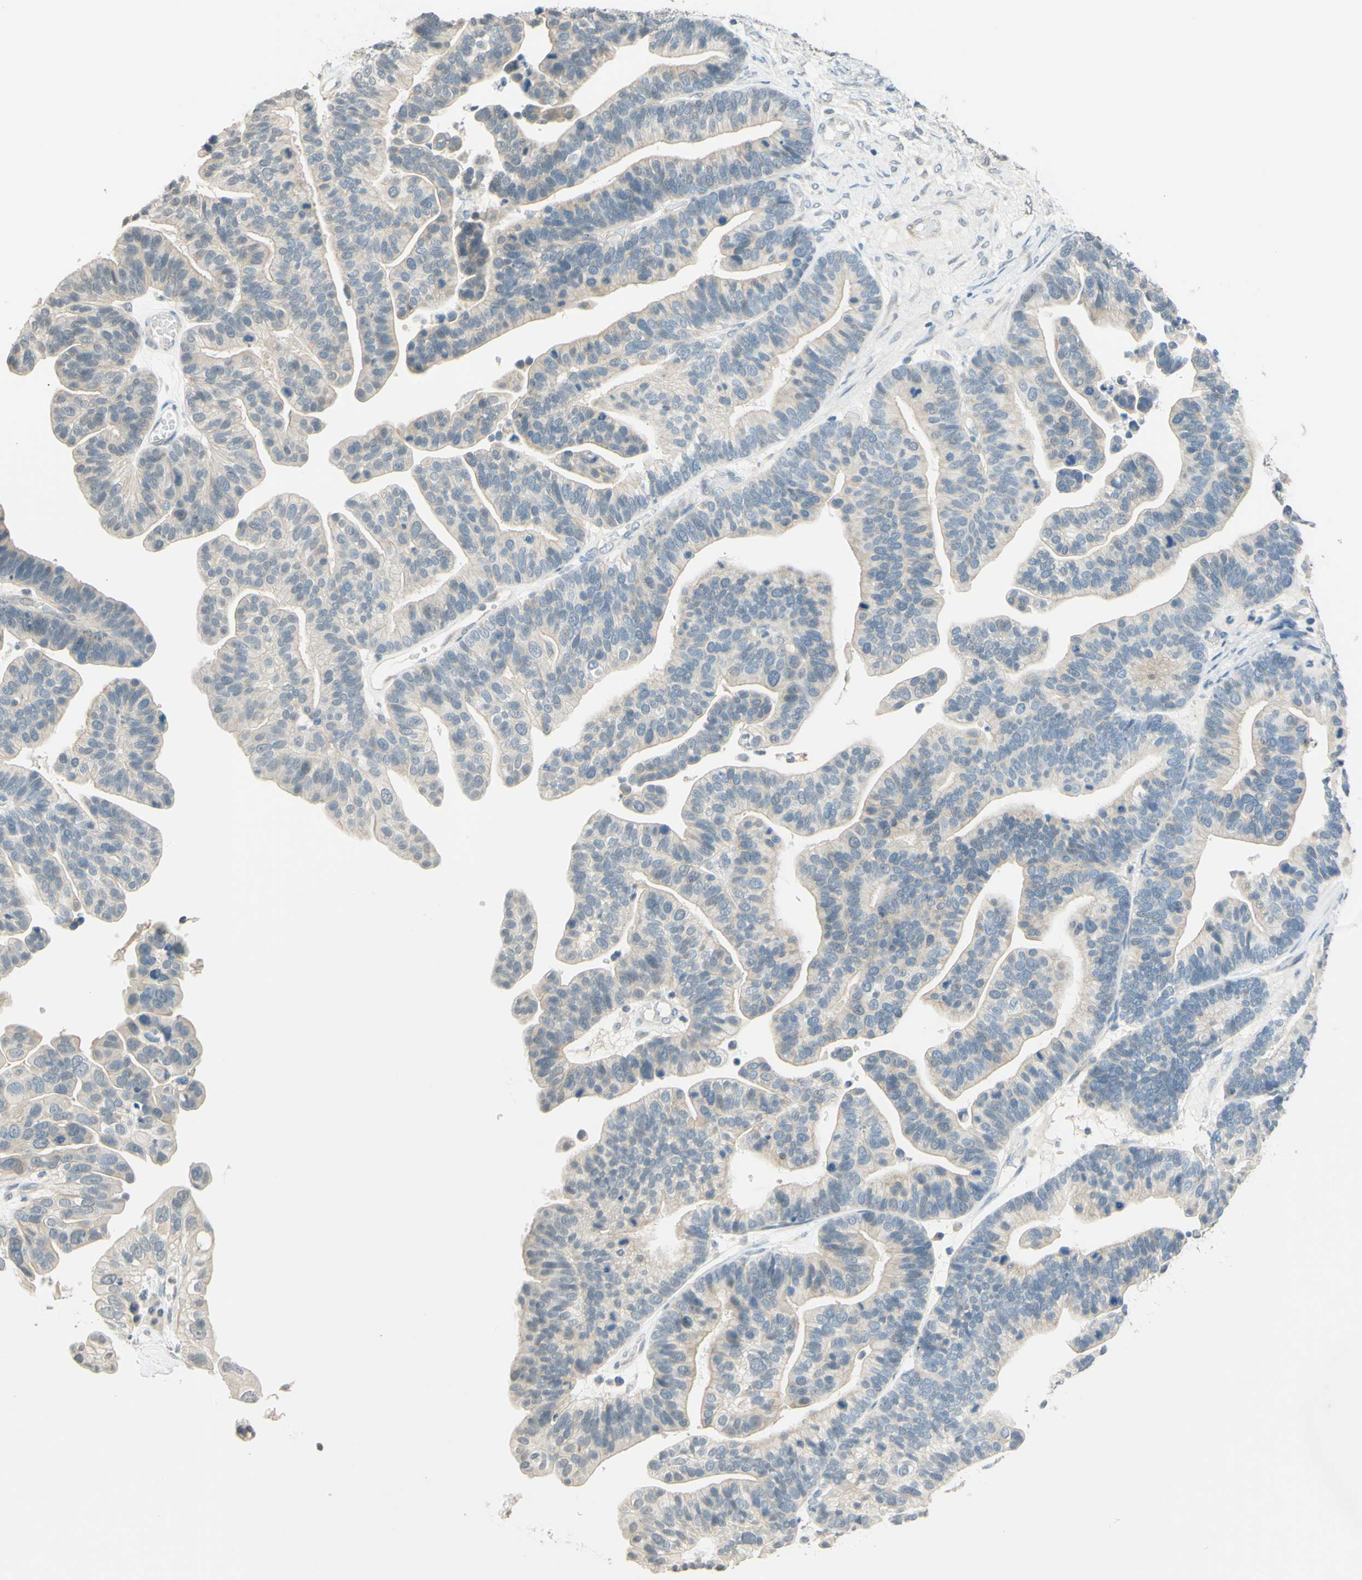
{"staining": {"intensity": "weak", "quantity": "25%-75%", "location": "cytoplasmic/membranous"}, "tissue": "ovarian cancer", "cell_type": "Tumor cells", "image_type": "cancer", "snomed": [{"axis": "morphology", "description": "Cystadenocarcinoma, serous, NOS"}, {"axis": "topography", "description": "Ovary"}], "caption": "Tumor cells exhibit low levels of weak cytoplasmic/membranous staining in approximately 25%-75% of cells in ovarian serous cystadenocarcinoma. (IHC, brightfield microscopy, high magnification).", "gene": "MAG", "patient": {"sex": "female", "age": 56}}